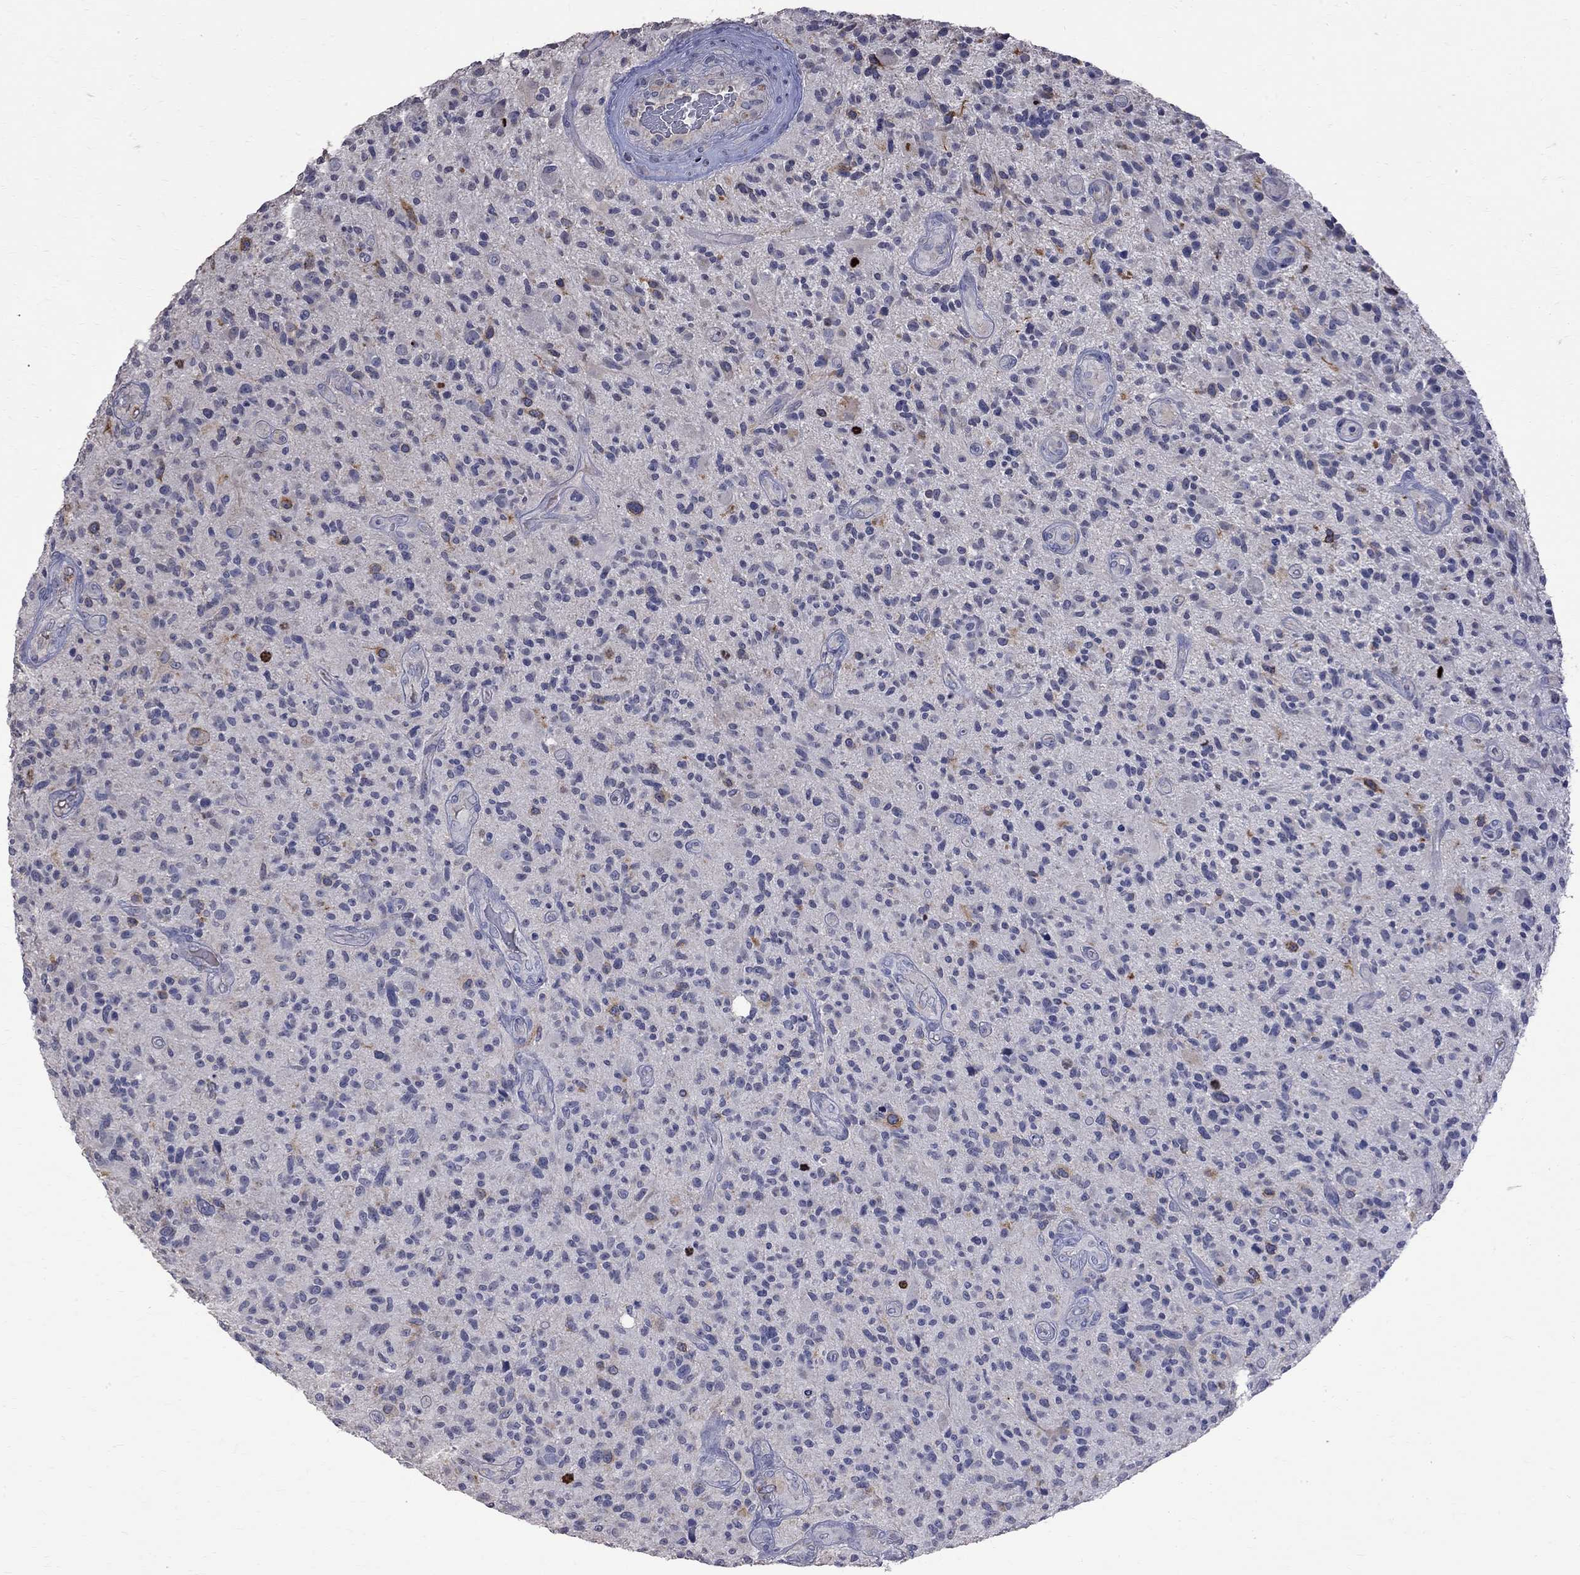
{"staining": {"intensity": "negative", "quantity": "none", "location": "none"}, "tissue": "glioma", "cell_type": "Tumor cells", "image_type": "cancer", "snomed": [{"axis": "morphology", "description": "Glioma, malignant, High grade"}, {"axis": "topography", "description": "Brain"}], "caption": "Tumor cells are negative for brown protein staining in malignant glioma (high-grade).", "gene": "CKAP2", "patient": {"sex": "male", "age": 47}}